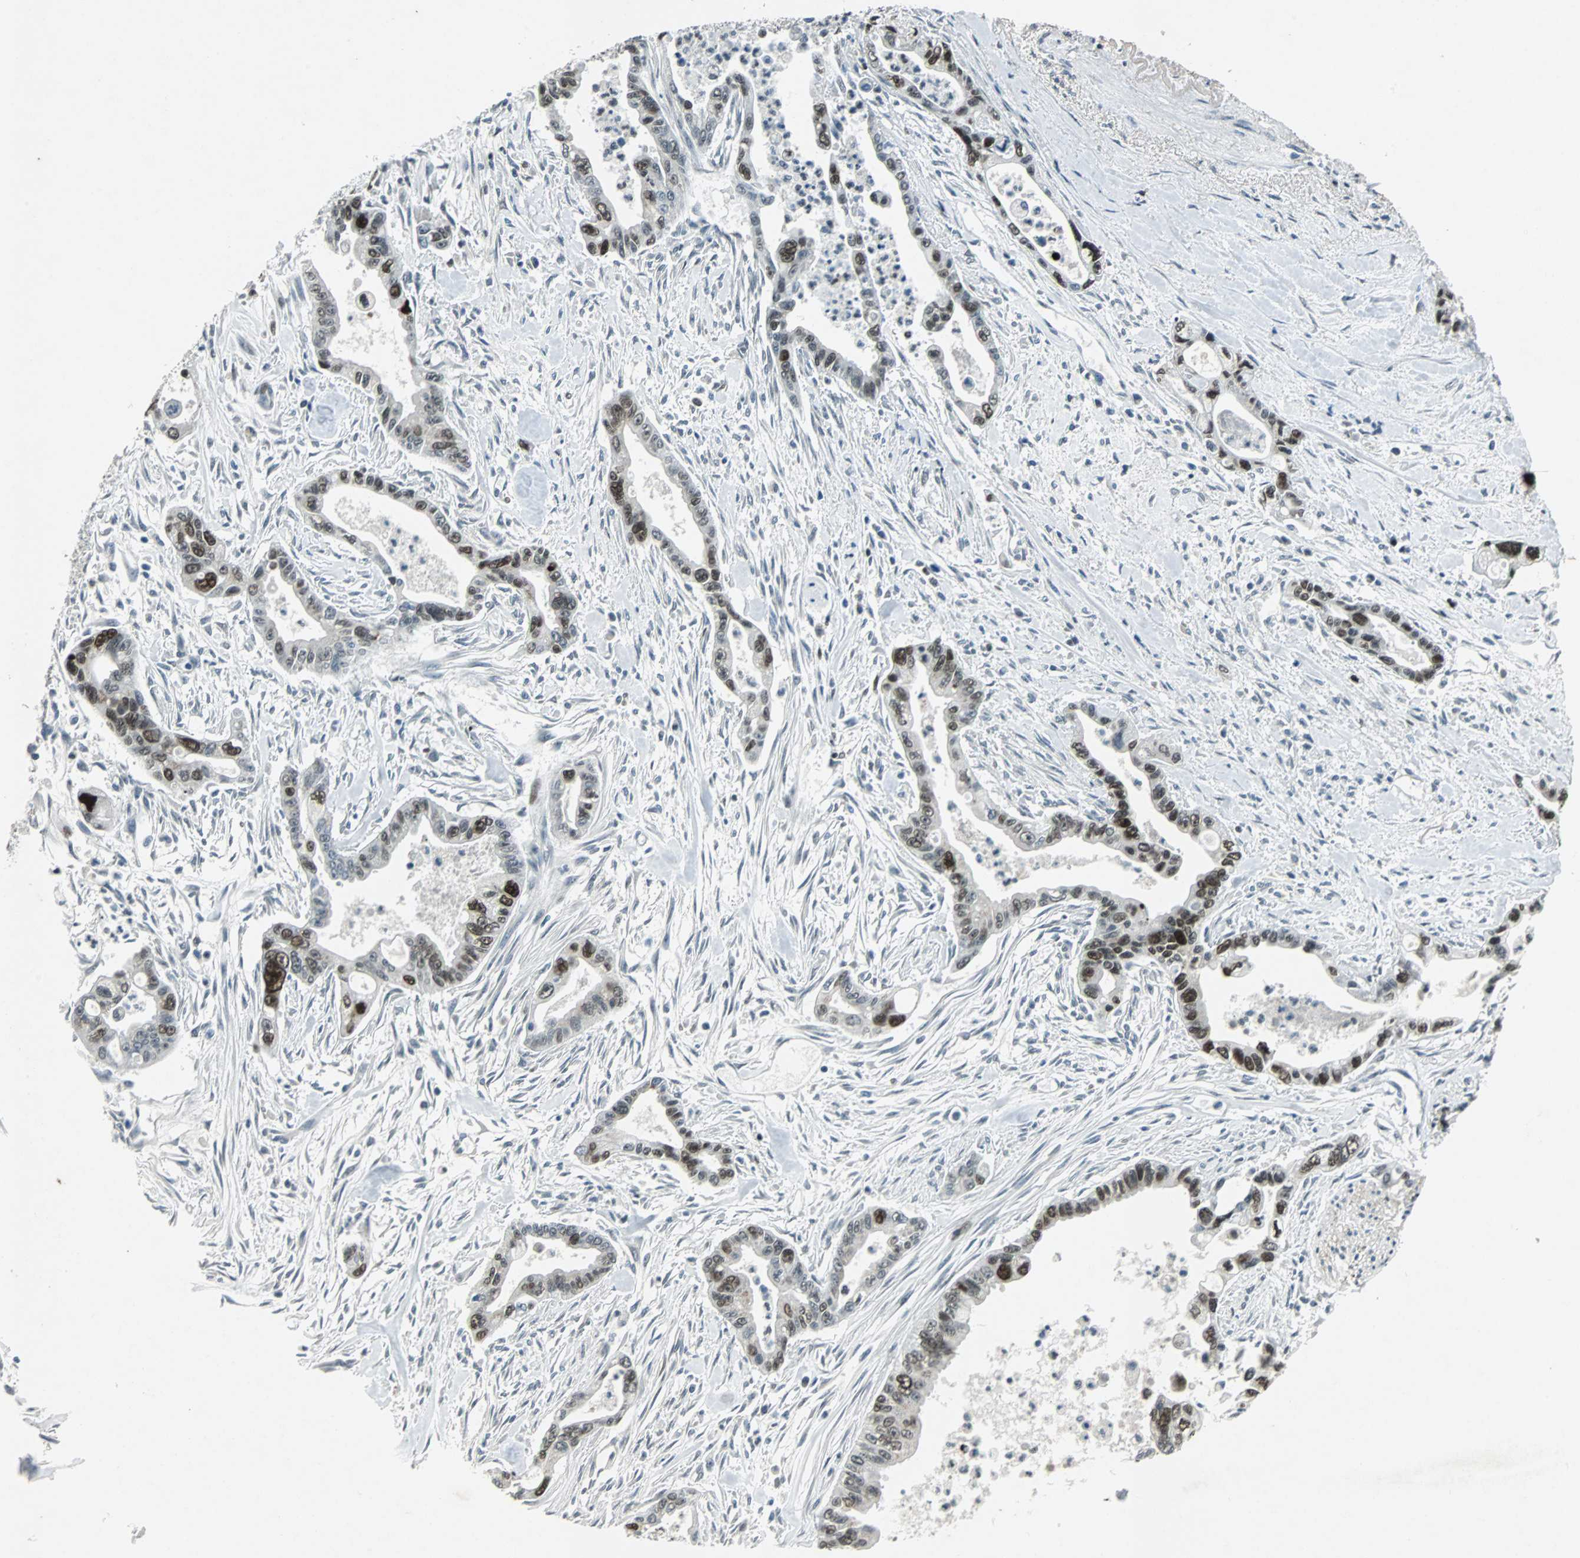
{"staining": {"intensity": "moderate", "quantity": ">75%", "location": "nuclear"}, "tissue": "pancreatic cancer", "cell_type": "Tumor cells", "image_type": "cancer", "snomed": [{"axis": "morphology", "description": "Adenocarcinoma, NOS"}, {"axis": "topography", "description": "Pancreas"}], "caption": "Tumor cells demonstrate medium levels of moderate nuclear expression in about >75% of cells in human pancreatic adenocarcinoma.", "gene": "AJUBA", "patient": {"sex": "male", "age": 70}}